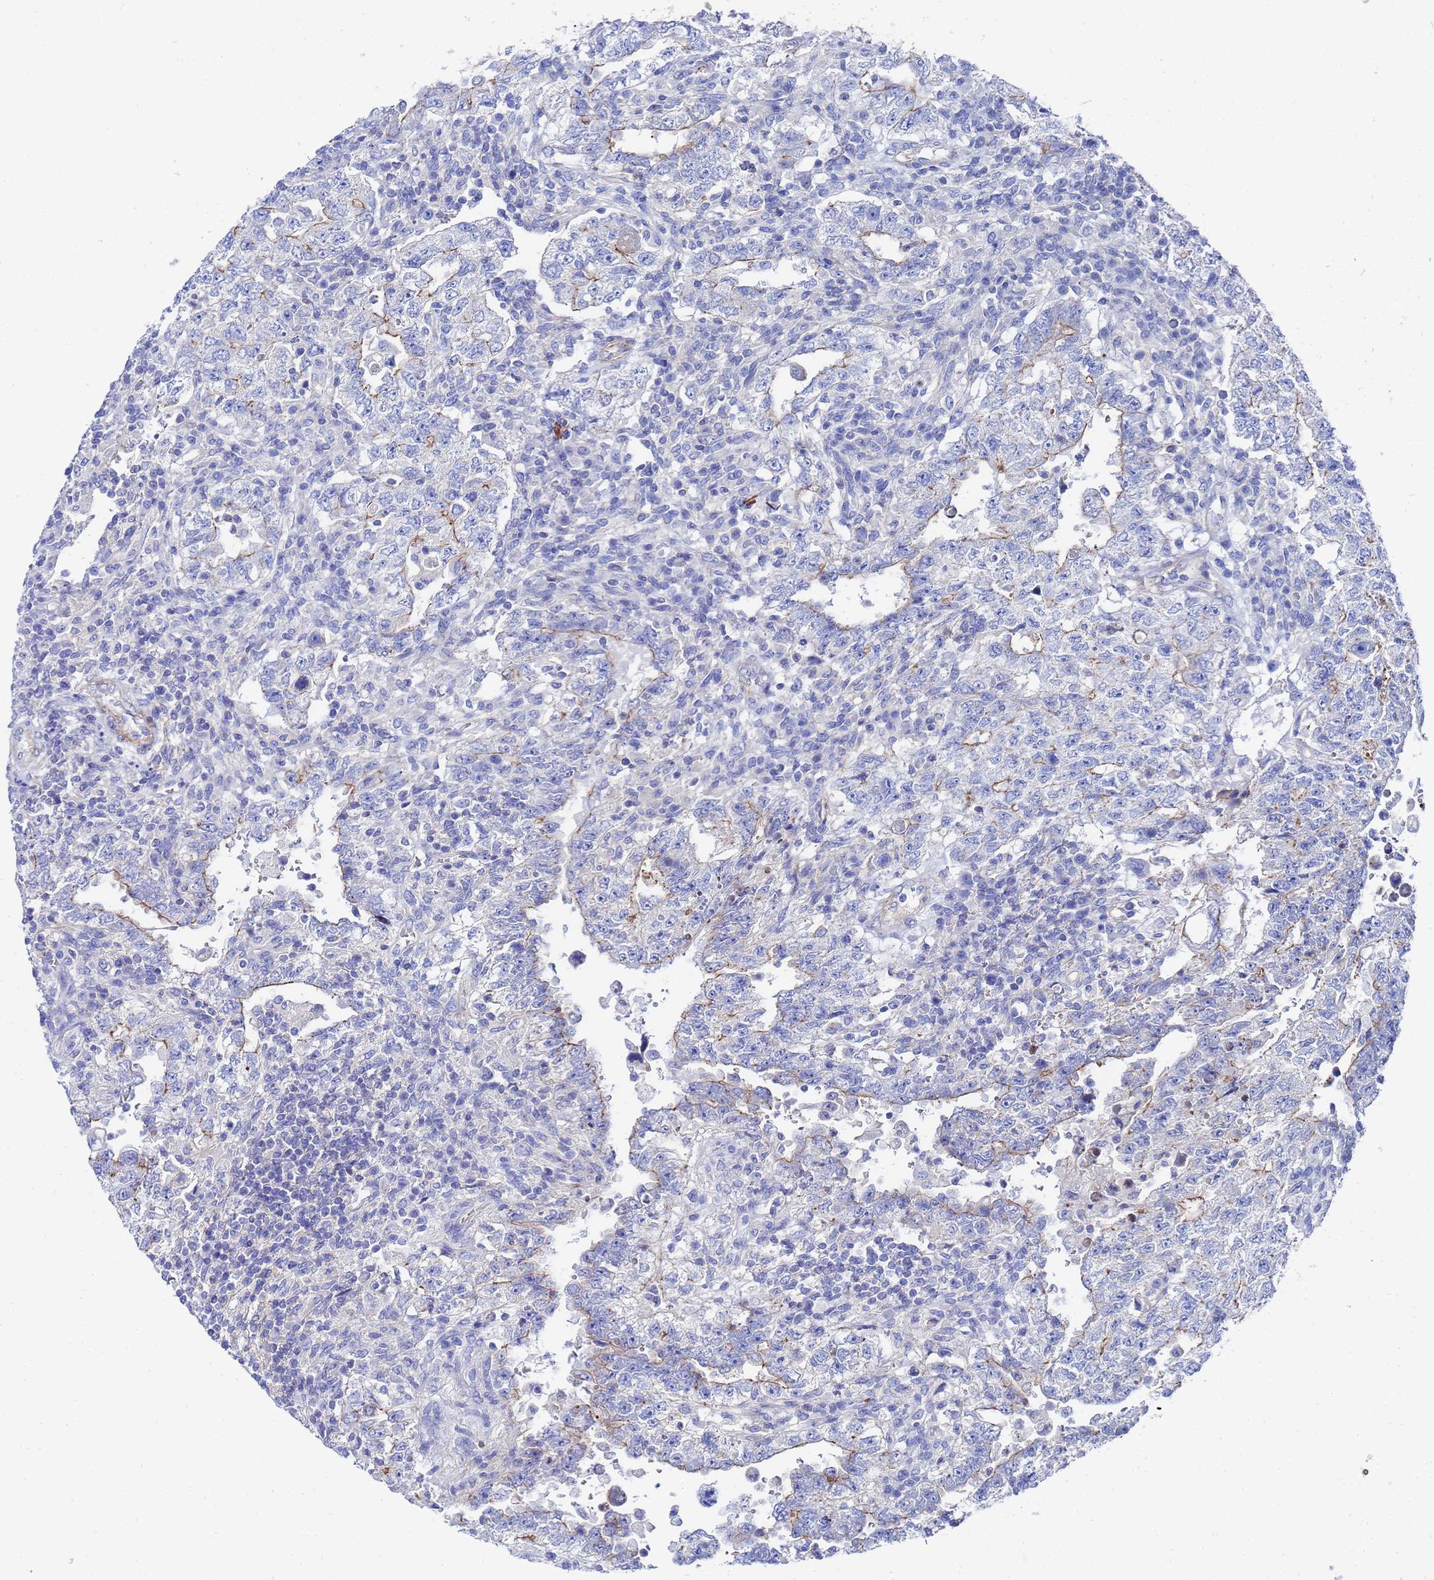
{"staining": {"intensity": "moderate", "quantity": "<25%", "location": "cytoplasmic/membranous"}, "tissue": "testis cancer", "cell_type": "Tumor cells", "image_type": "cancer", "snomed": [{"axis": "morphology", "description": "Carcinoma, Embryonal, NOS"}, {"axis": "topography", "description": "Testis"}], "caption": "Brown immunohistochemical staining in human embryonal carcinoma (testis) demonstrates moderate cytoplasmic/membranous positivity in about <25% of tumor cells.", "gene": "RAB39B", "patient": {"sex": "male", "age": 26}}